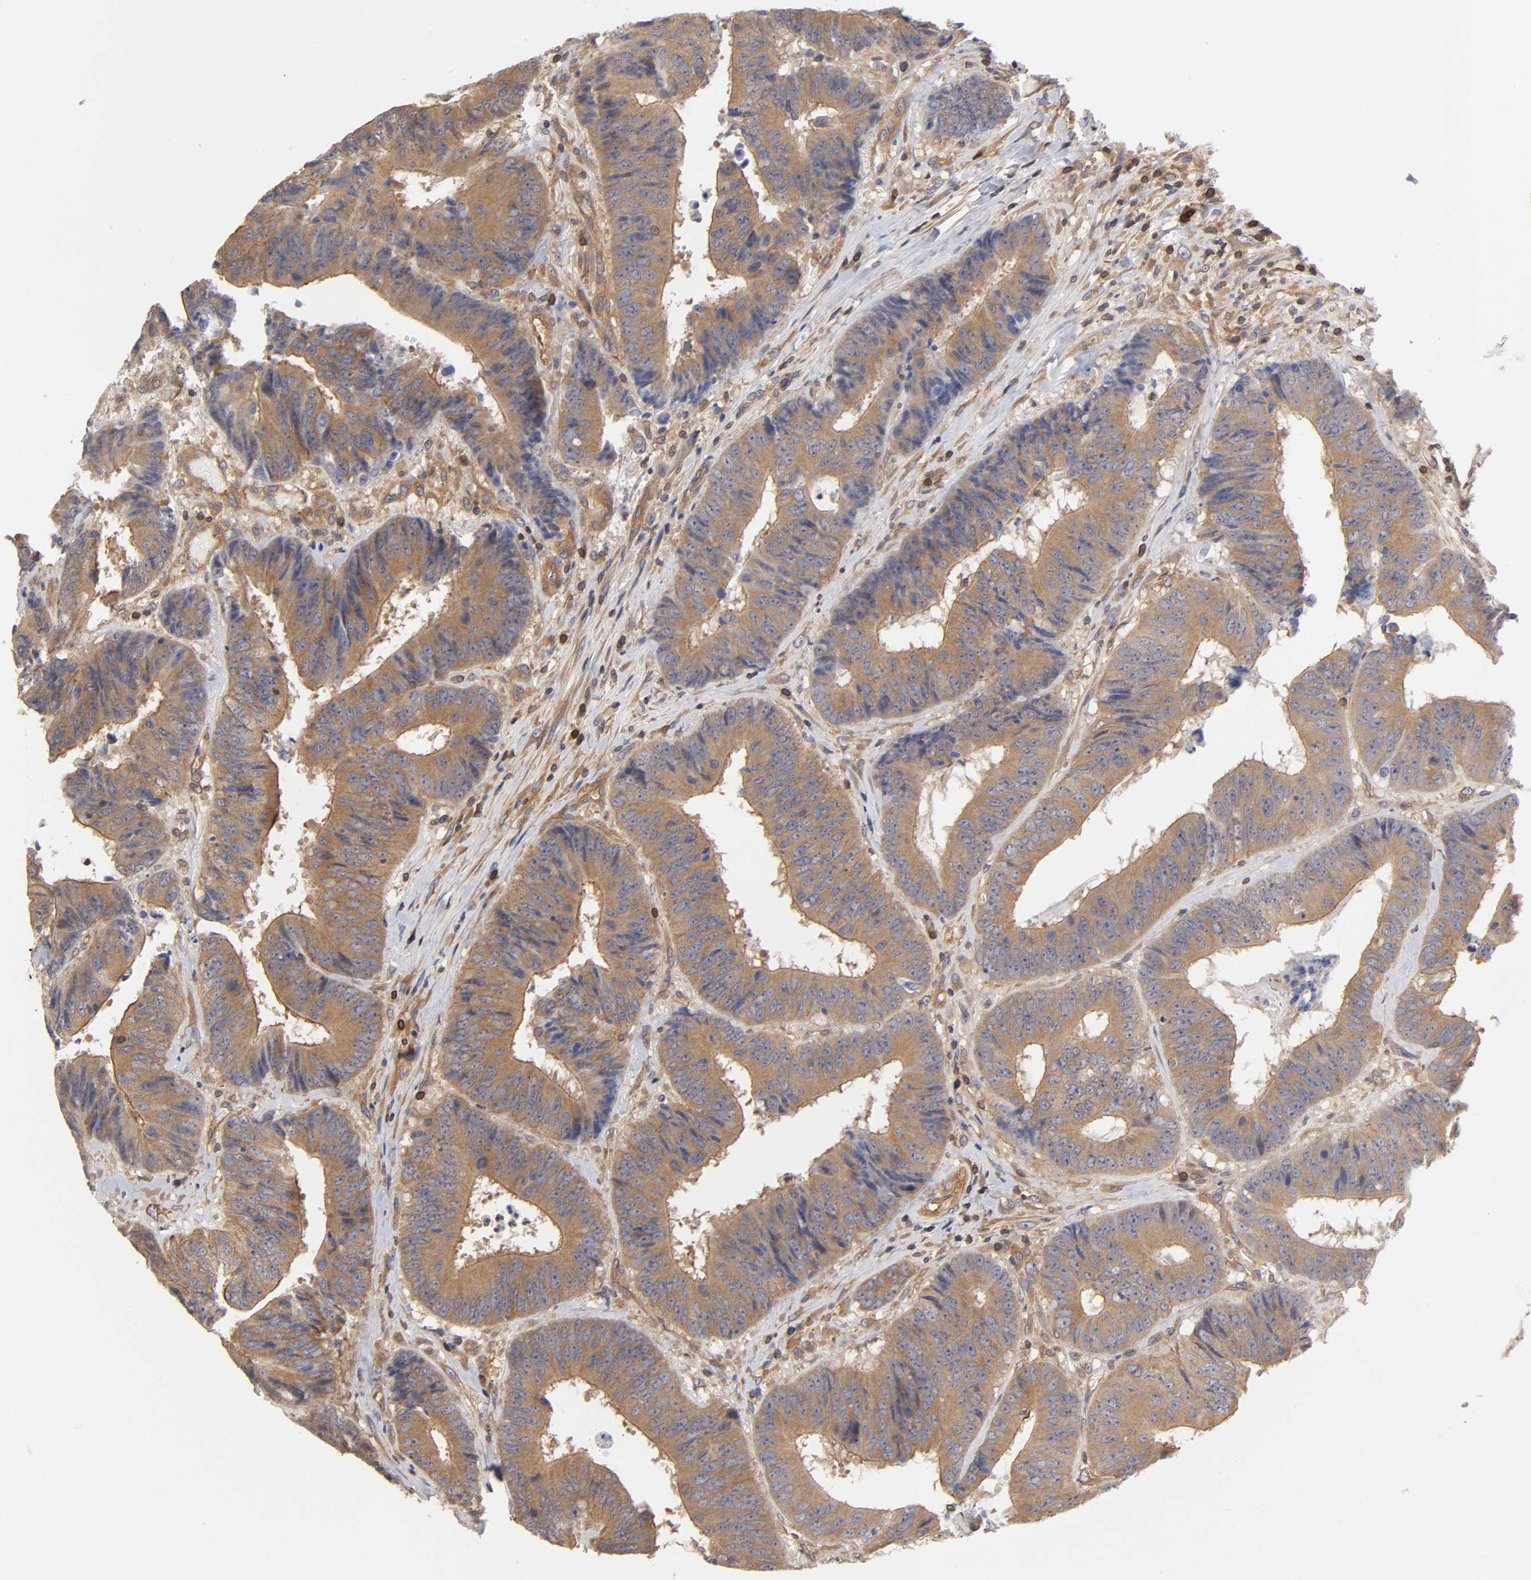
{"staining": {"intensity": "moderate", "quantity": ">75%", "location": "cytoplasmic/membranous"}, "tissue": "colorectal cancer", "cell_type": "Tumor cells", "image_type": "cancer", "snomed": [{"axis": "morphology", "description": "Adenocarcinoma, NOS"}, {"axis": "topography", "description": "Rectum"}], "caption": "This micrograph displays colorectal adenocarcinoma stained with immunohistochemistry to label a protein in brown. The cytoplasmic/membranous of tumor cells show moderate positivity for the protein. Nuclei are counter-stained blue.", "gene": "STRN3", "patient": {"sex": "male", "age": 72}}